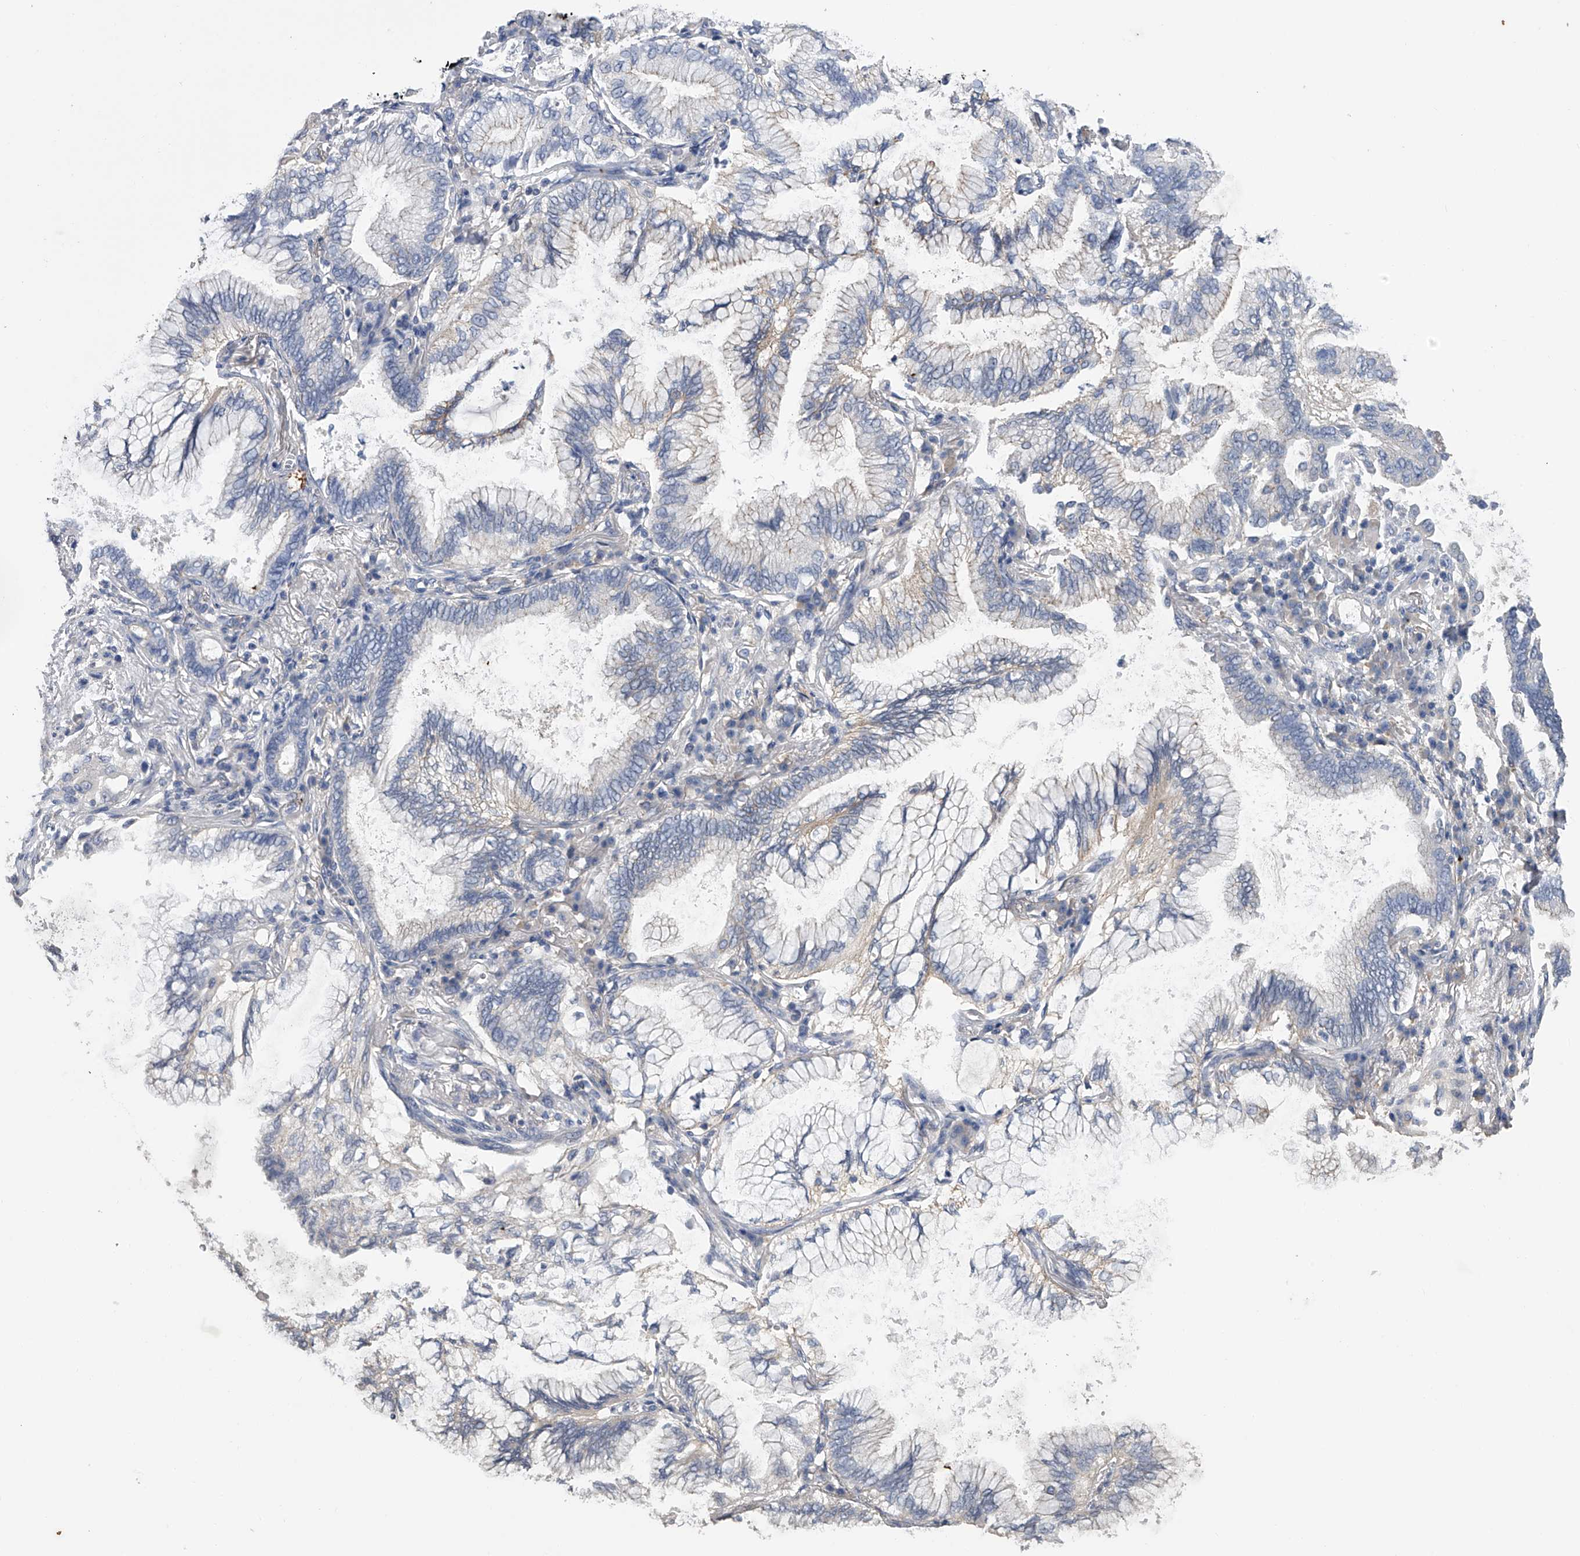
{"staining": {"intensity": "negative", "quantity": "none", "location": "none"}, "tissue": "lung cancer", "cell_type": "Tumor cells", "image_type": "cancer", "snomed": [{"axis": "morphology", "description": "Adenocarcinoma, NOS"}, {"axis": "topography", "description": "Lung"}], "caption": "High magnification brightfield microscopy of adenocarcinoma (lung) stained with DAB (brown) and counterstained with hematoxylin (blue): tumor cells show no significant staining.", "gene": "ZNF343", "patient": {"sex": "female", "age": 70}}